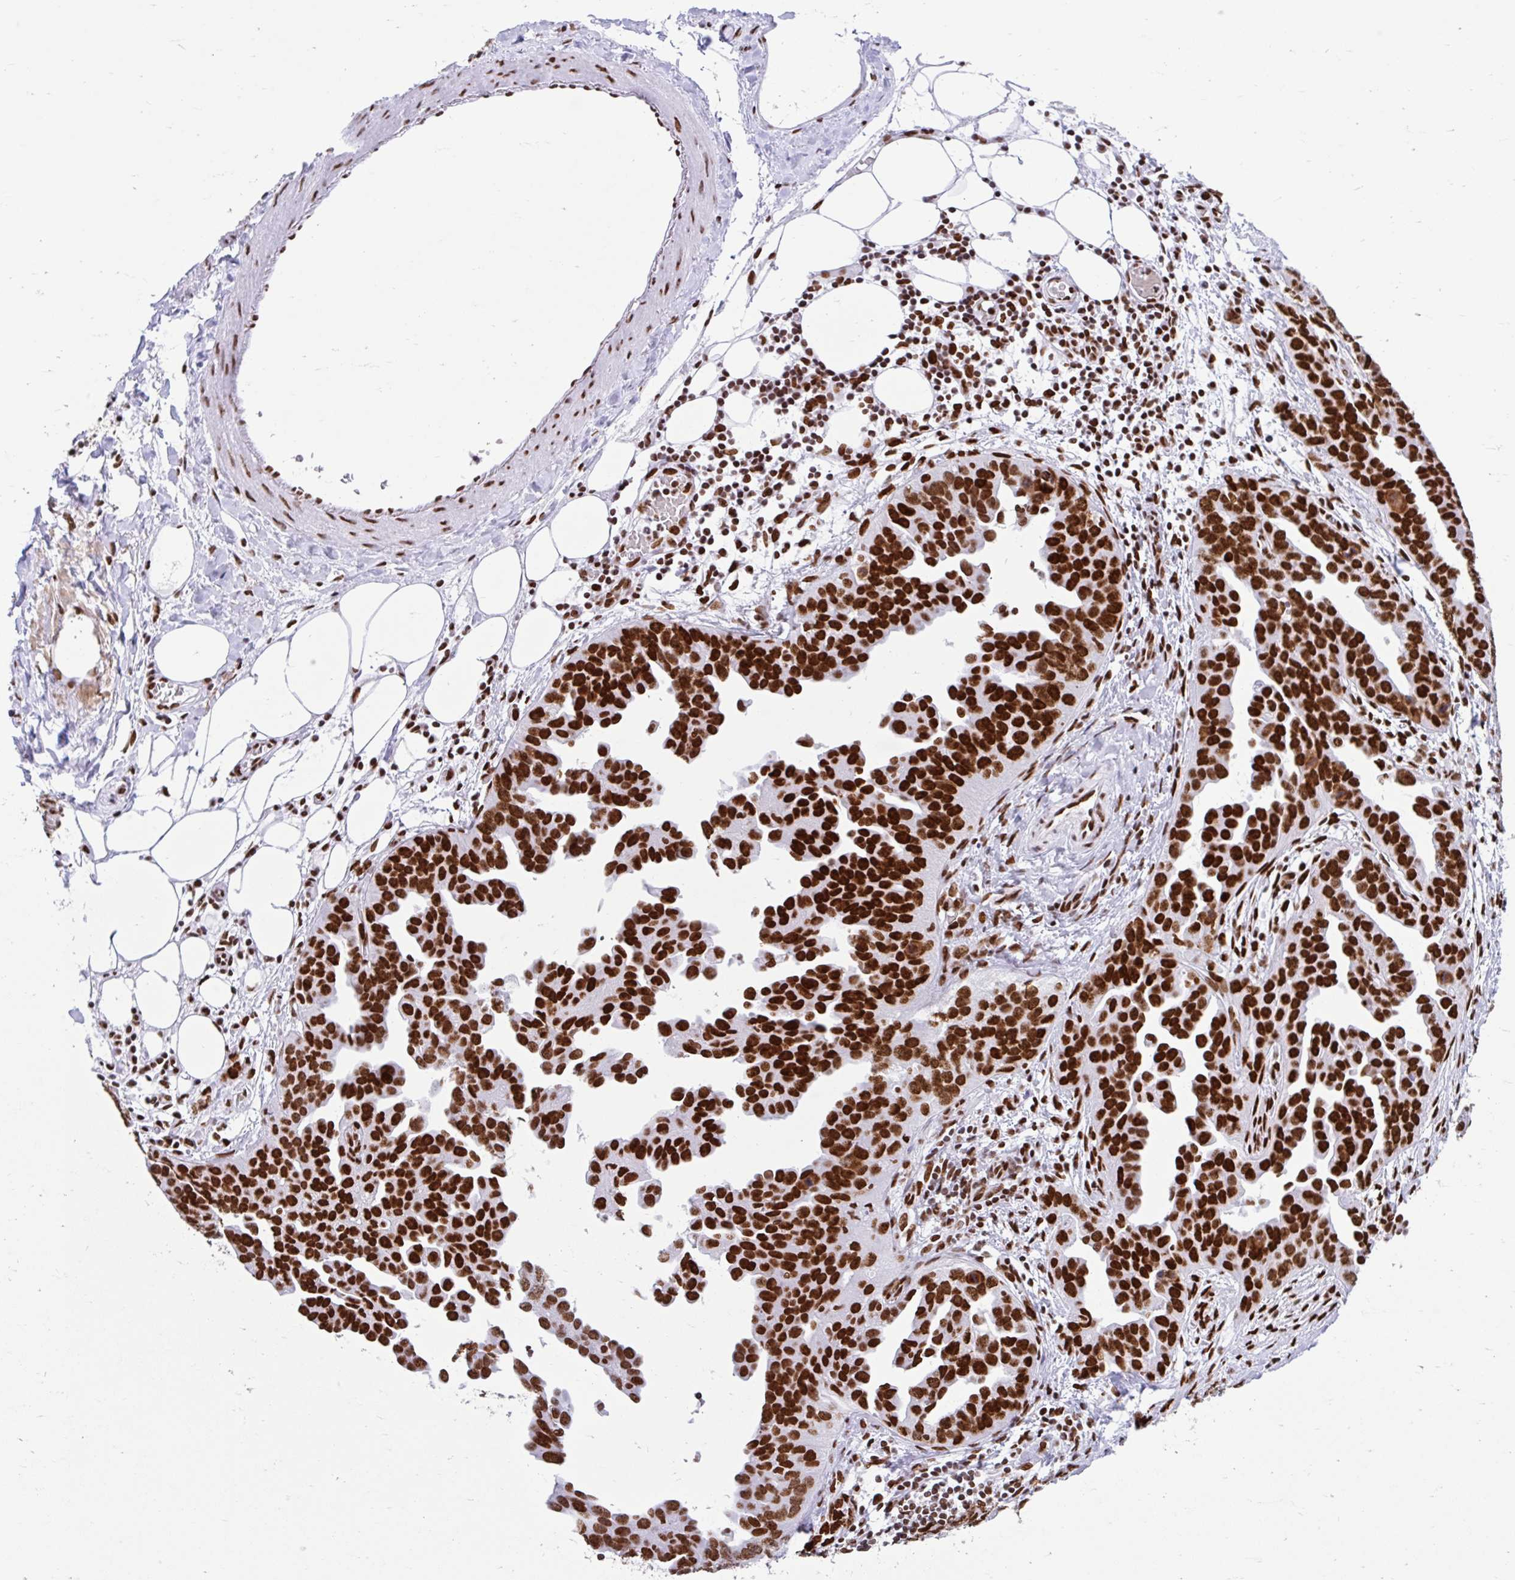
{"staining": {"intensity": "strong", "quantity": ">75%", "location": "nuclear"}, "tissue": "ovarian cancer", "cell_type": "Tumor cells", "image_type": "cancer", "snomed": [{"axis": "morphology", "description": "Cystadenocarcinoma, serous, NOS"}, {"axis": "topography", "description": "Ovary"}], "caption": "Human ovarian cancer stained for a protein (brown) reveals strong nuclear positive positivity in about >75% of tumor cells.", "gene": "KHDRBS1", "patient": {"sex": "female", "age": 75}}